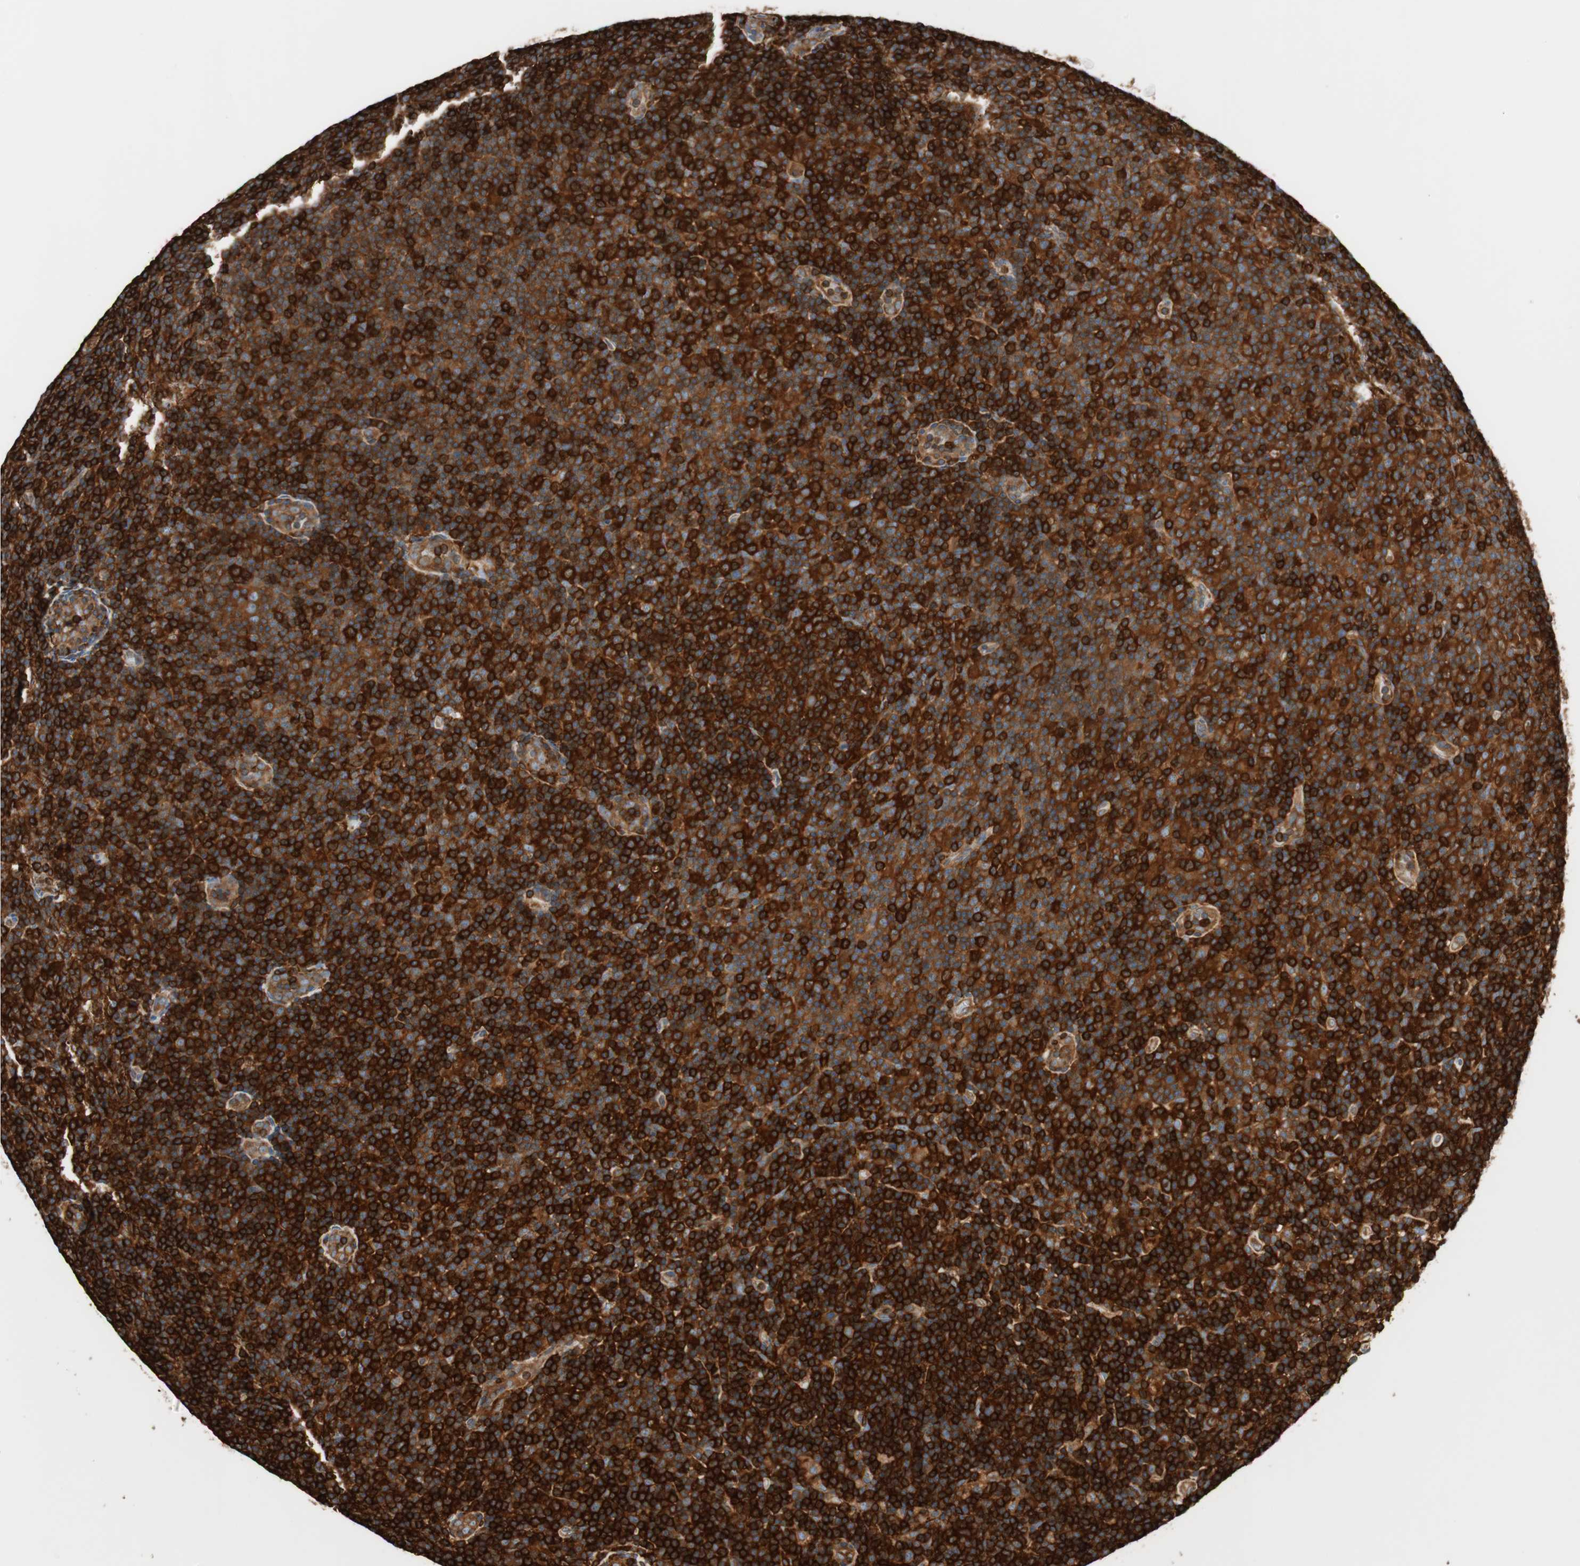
{"staining": {"intensity": "strong", "quantity": ">75%", "location": "cytoplasmic/membranous"}, "tissue": "lymphoma", "cell_type": "Tumor cells", "image_type": "cancer", "snomed": [{"axis": "morphology", "description": "Malignant lymphoma, non-Hodgkin's type, Low grade"}, {"axis": "topography", "description": "Lymph node"}], "caption": "Brown immunohistochemical staining in lymphoma reveals strong cytoplasmic/membranous expression in approximately >75% of tumor cells.", "gene": "VASP", "patient": {"sex": "male", "age": 83}}